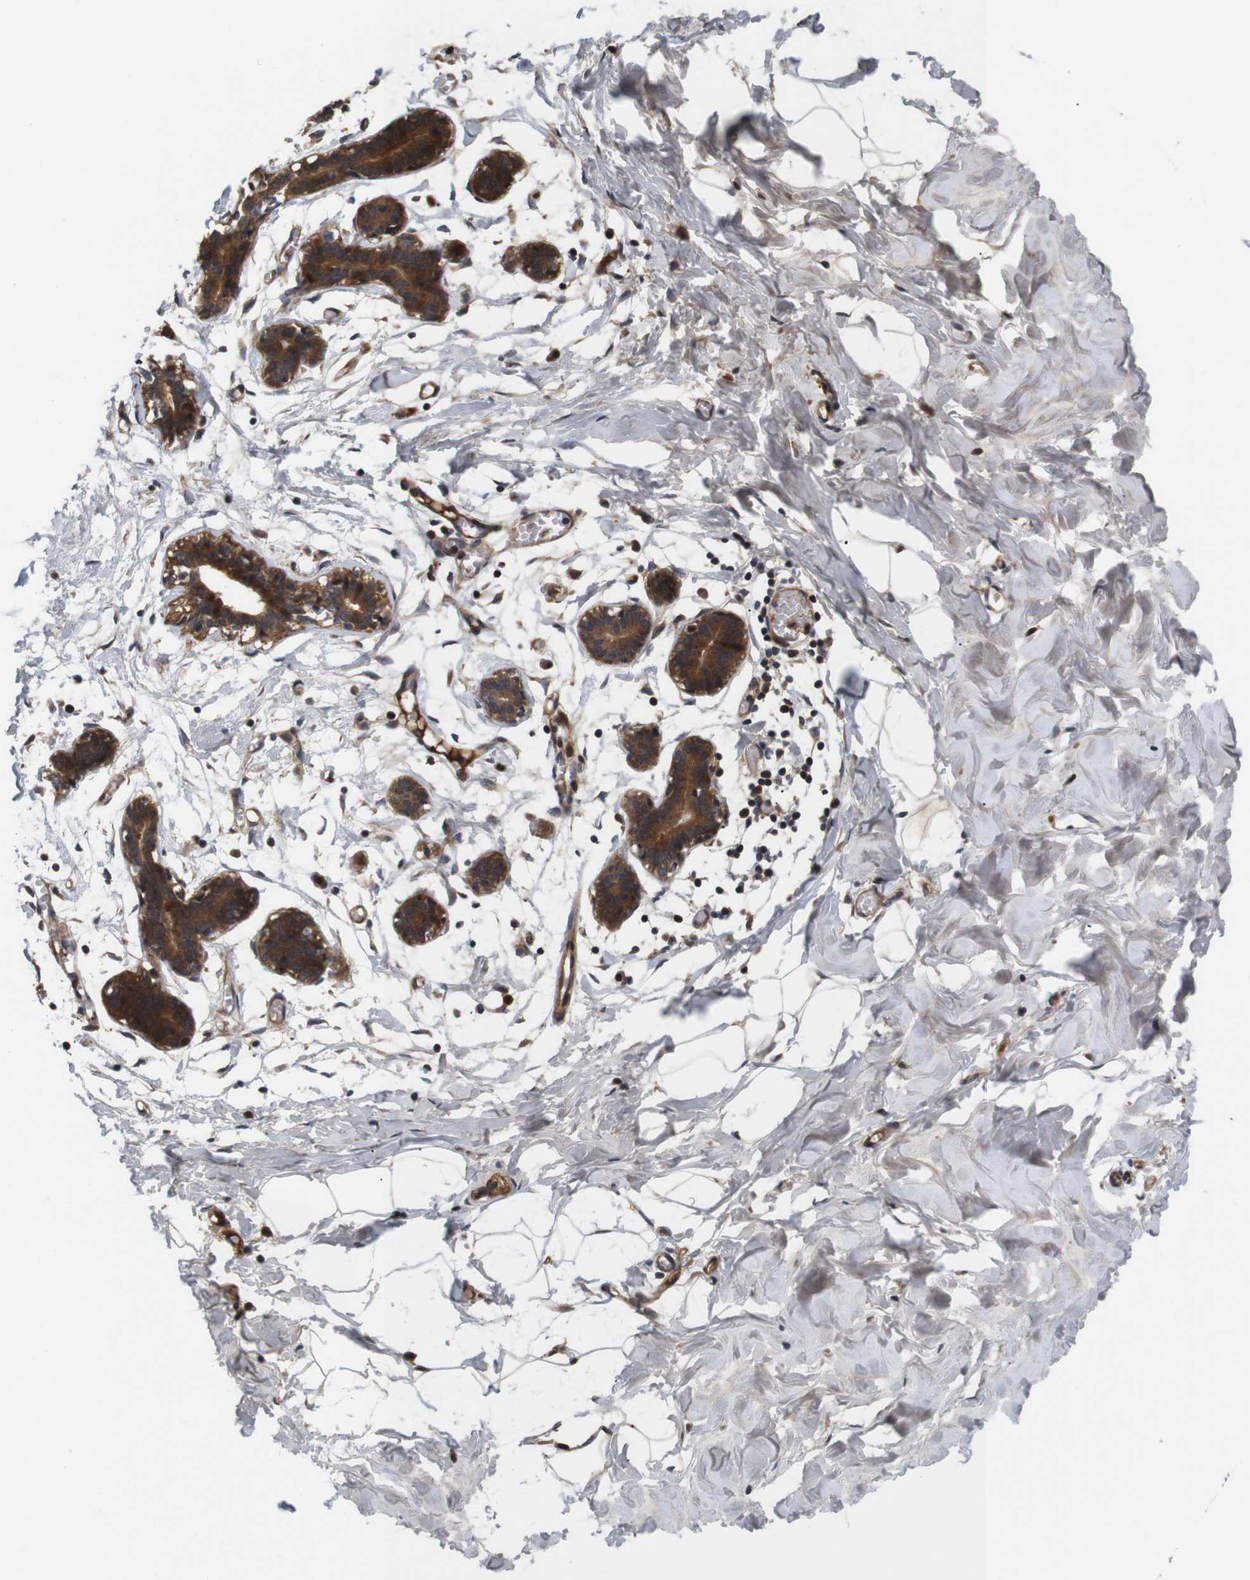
{"staining": {"intensity": "negative", "quantity": "none", "location": "none"}, "tissue": "breast", "cell_type": "Adipocytes", "image_type": "normal", "snomed": [{"axis": "morphology", "description": "Normal tissue, NOS"}, {"axis": "topography", "description": "Breast"}], "caption": "Protein analysis of normal breast exhibits no significant expression in adipocytes. (DAB (3,3'-diaminobenzidine) immunohistochemistry (IHC) with hematoxylin counter stain).", "gene": "SPRY3", "patient": {"sex": "female", "age": 27}}